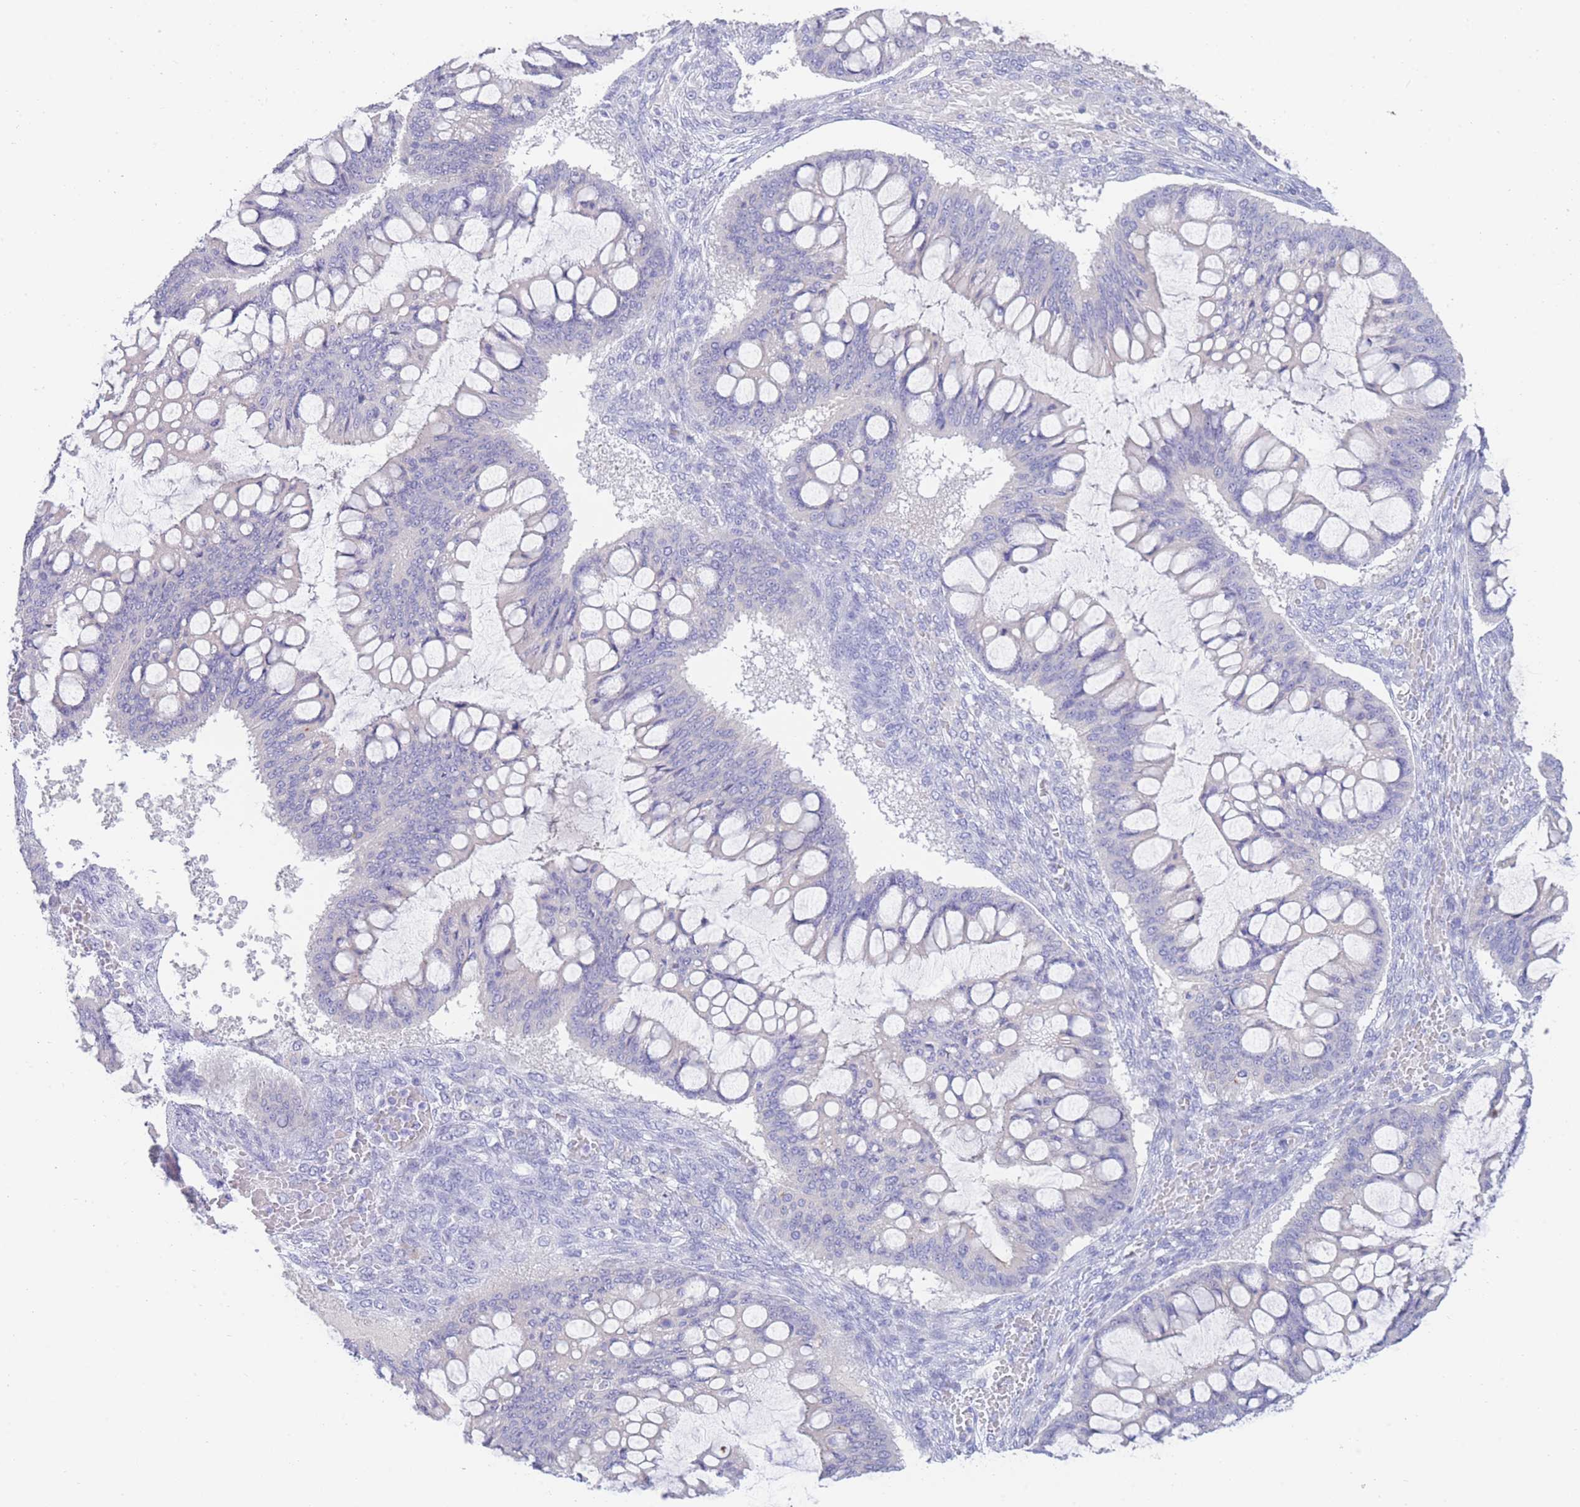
{"staining": {"intensity": "negative", "quantity": "none", "location": "none"}, "tissue": "ovarian cancer", "cell_type": "Tumor cells", "image_type": "cancer", "snomed": [{"axis": "morphology", "description": "Cystadenocarcinoma, mucinous, NOS"}, {"axis": "topography", "description": "Ovary"}], "caption": "The IHC image has no significant positivity in tumor cells of ovarian mucinous cystadenocarcinoma tissue. (IHC, brightfield microscopy, high magnification).", "gene": "LRRC37A", "patient": {"sex": "female", "age": 73}}